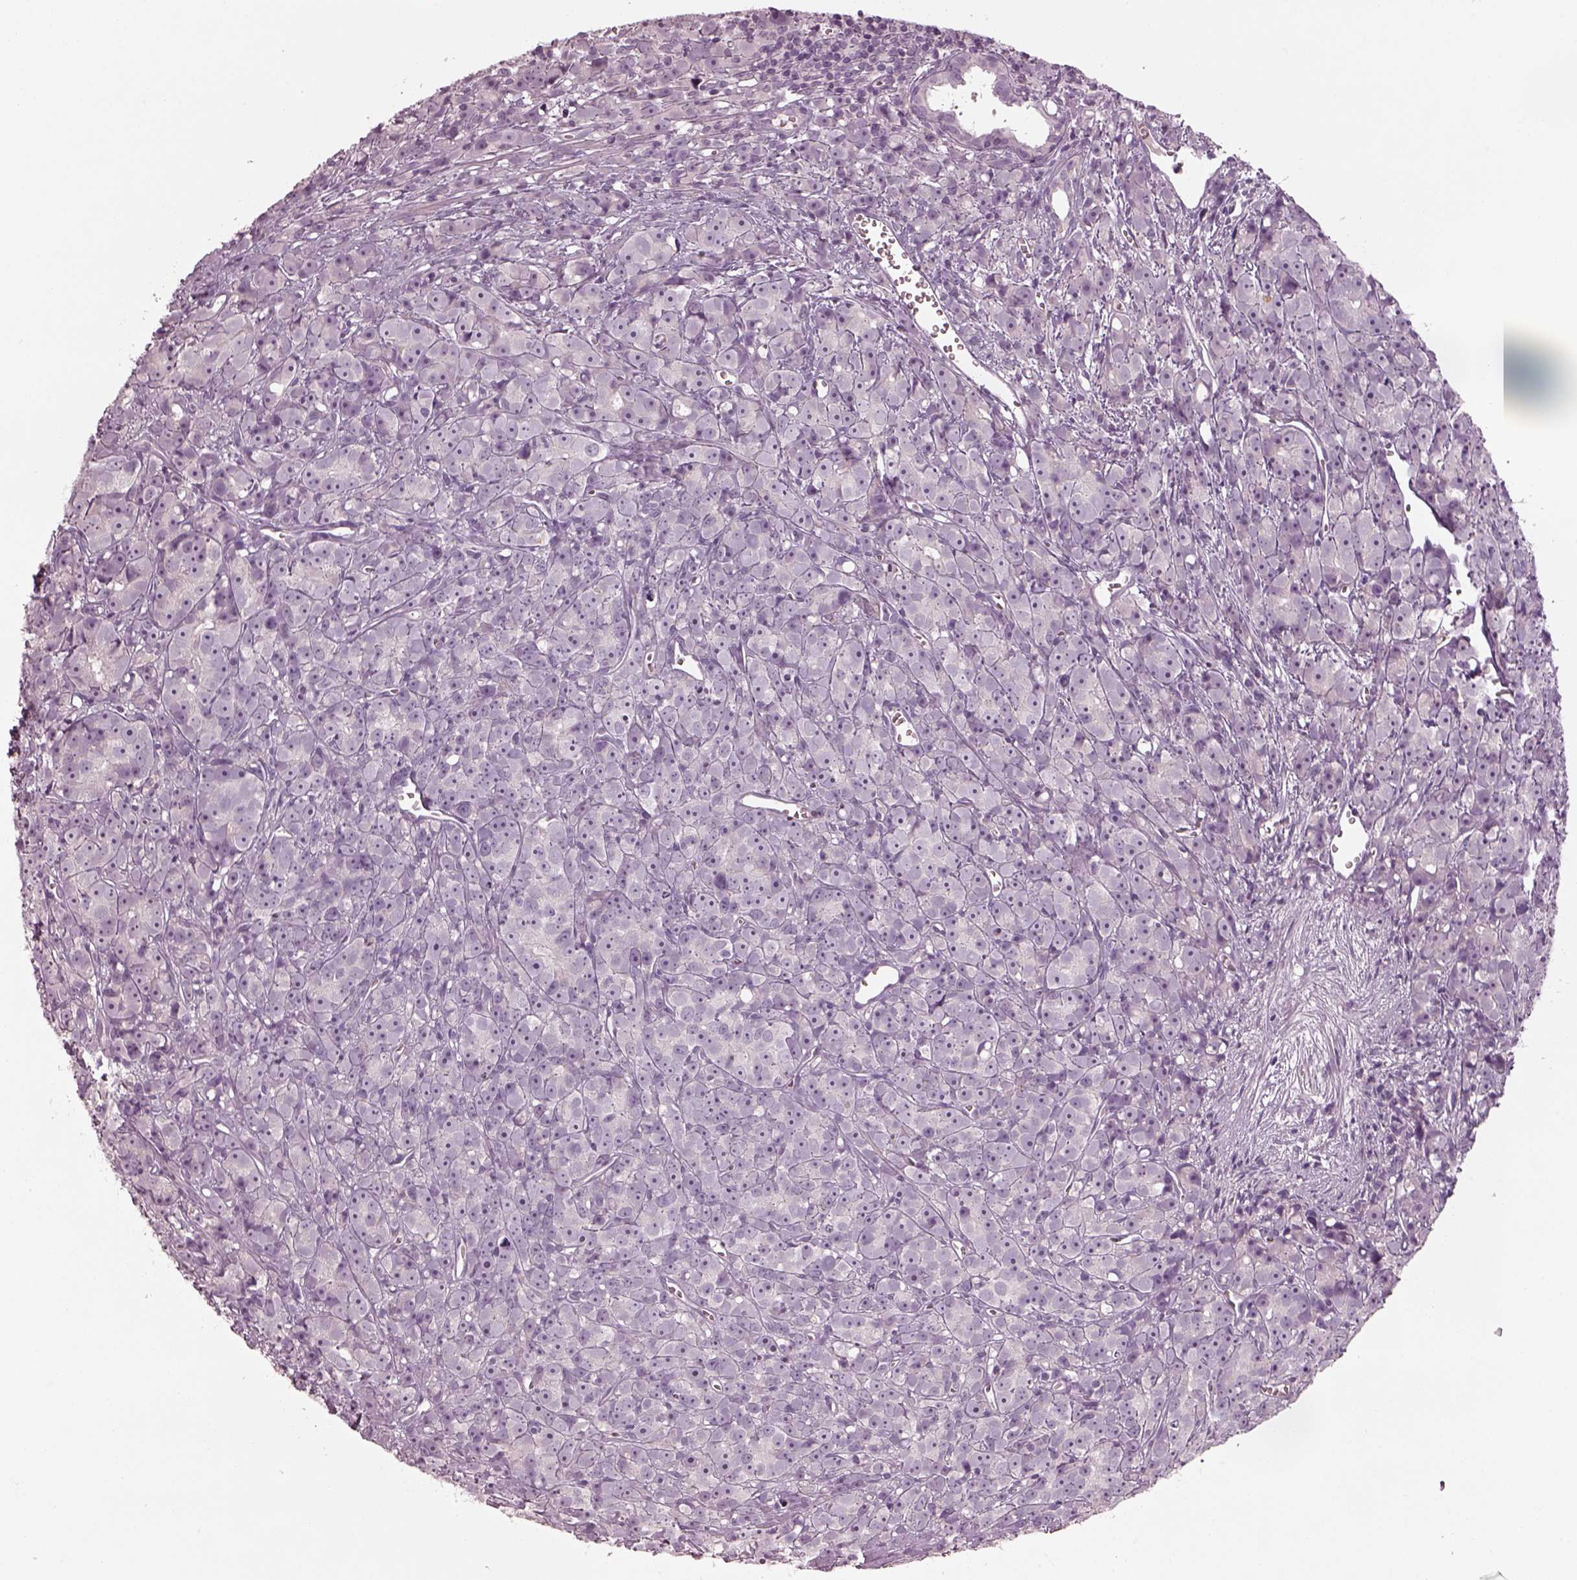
{"staining": {"intensity": "negative", "quantity": "none", "location": "none"}, "tissue": "prostate cancer", "cell_type": "Tumor cells", "image_type": "cancer", "snomed": [{"axis": "morphology", "description": "Adenocarcinoma, High grade"}, {"axis": "topography", "description": "Prostate"}], "caption": "Micrograph shows no protein positivity in tumor cells of prostate high-grade adenocarcinoma tissue. (DAB (3,3'-diaminobenzidine) immunohistochemistry visualized using brightfield microscopy, high magnification).", "gene": "SPATA6L", "patient": {"sex": "male", "age": 77}}